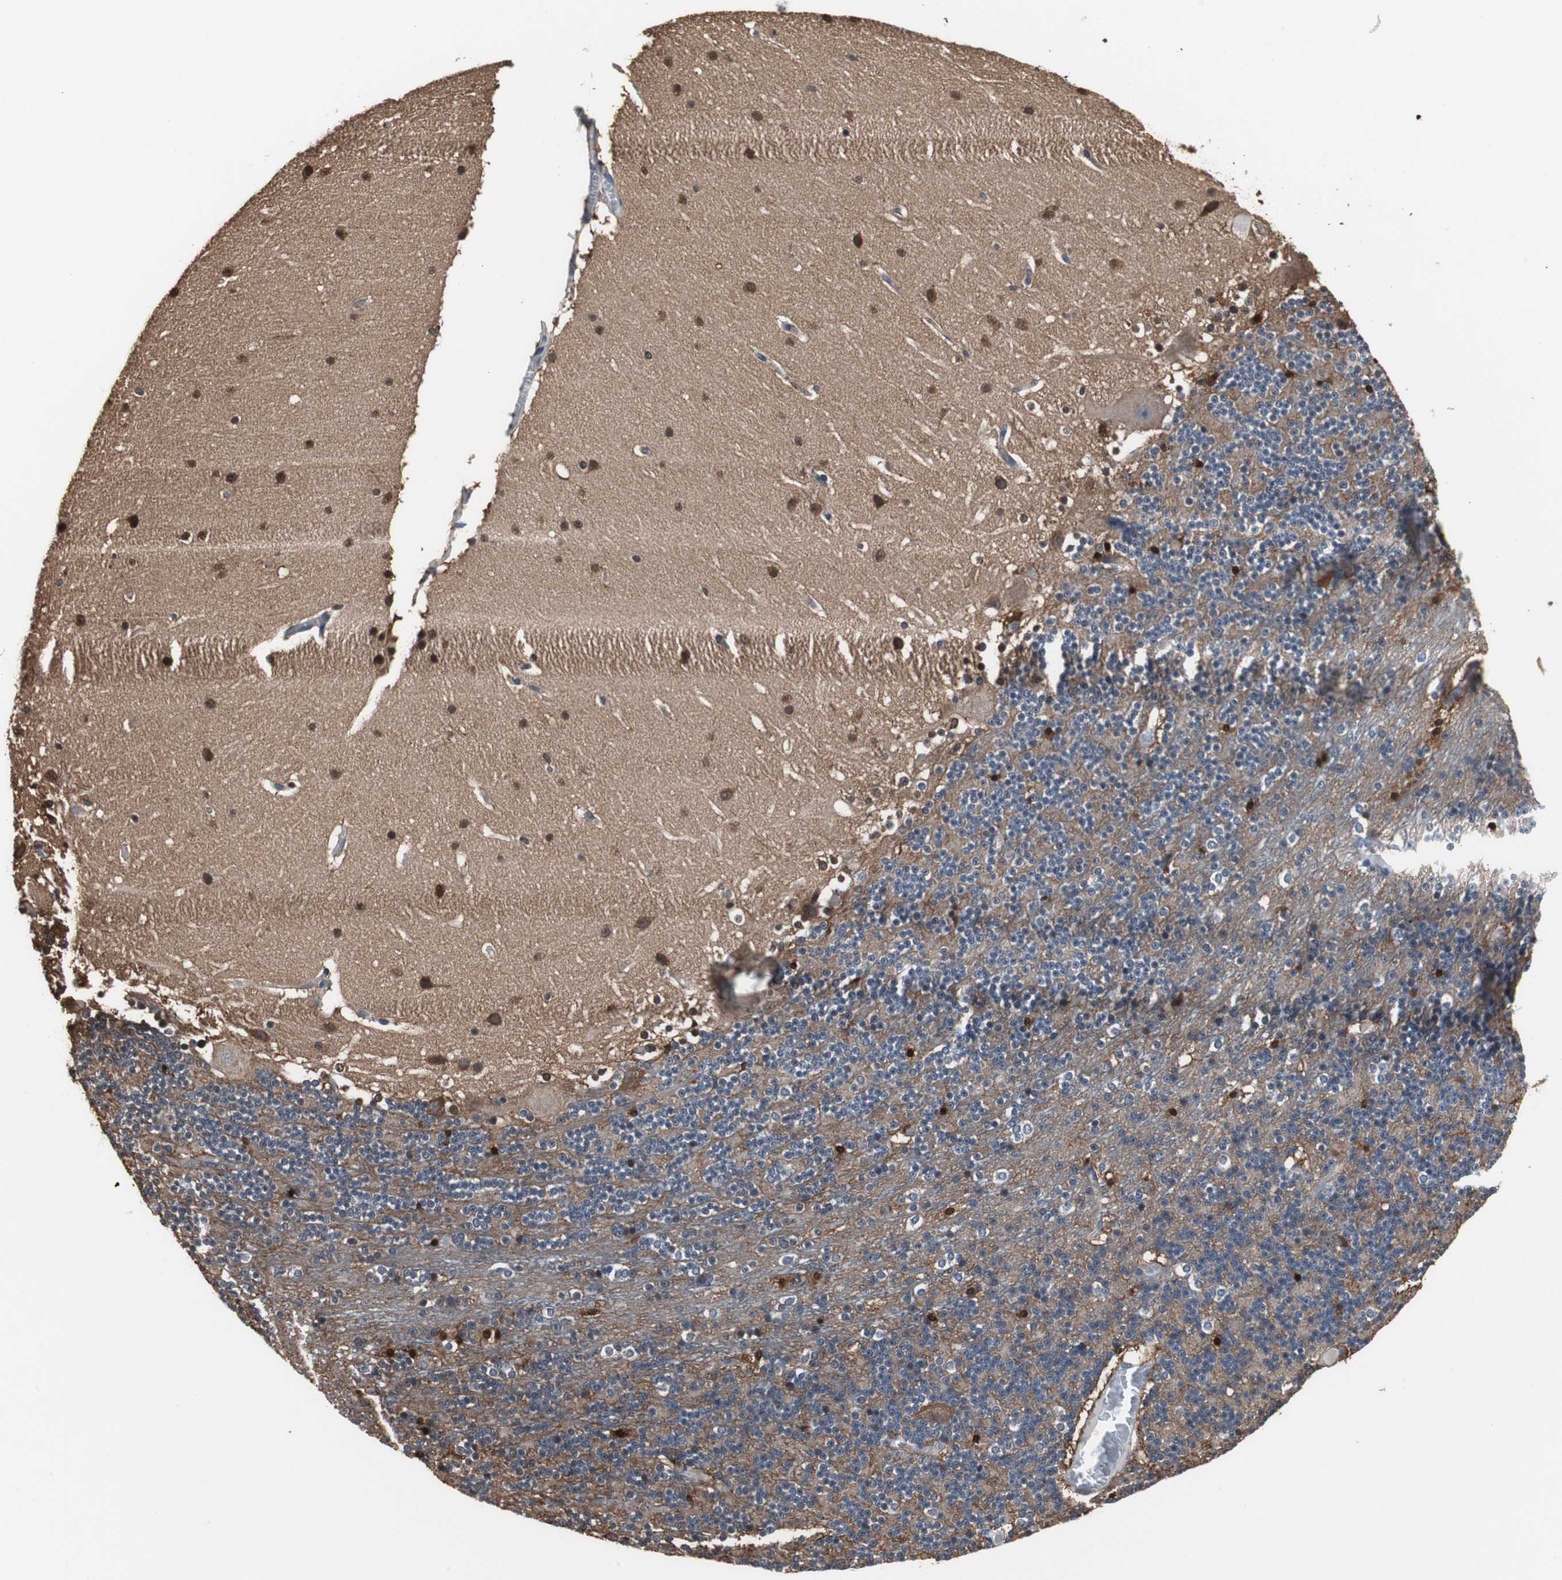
{"staining": {"intensity": "strong", "quantity": "<25%", "location": "cytoplasmic/membranous,nuclear"}, "tissue": "cerebellum", "cell_type": "Cells in granular layer", "image_type": "normal", "snomed": [{"axis": "morphology", "description": "Normal tissue, NOS"}, {"axis": "topography", "description": "Cerebellum"}], "caption": "The micrograph demonstrates staining of unremarkable cerebellum, revealing strong cytoplasmic/membranous,nuclear protein expression (brown color) within cells in granular layer.", "gene": "ZSCAN22", "patient": {"sex": "female", "age": 19}}